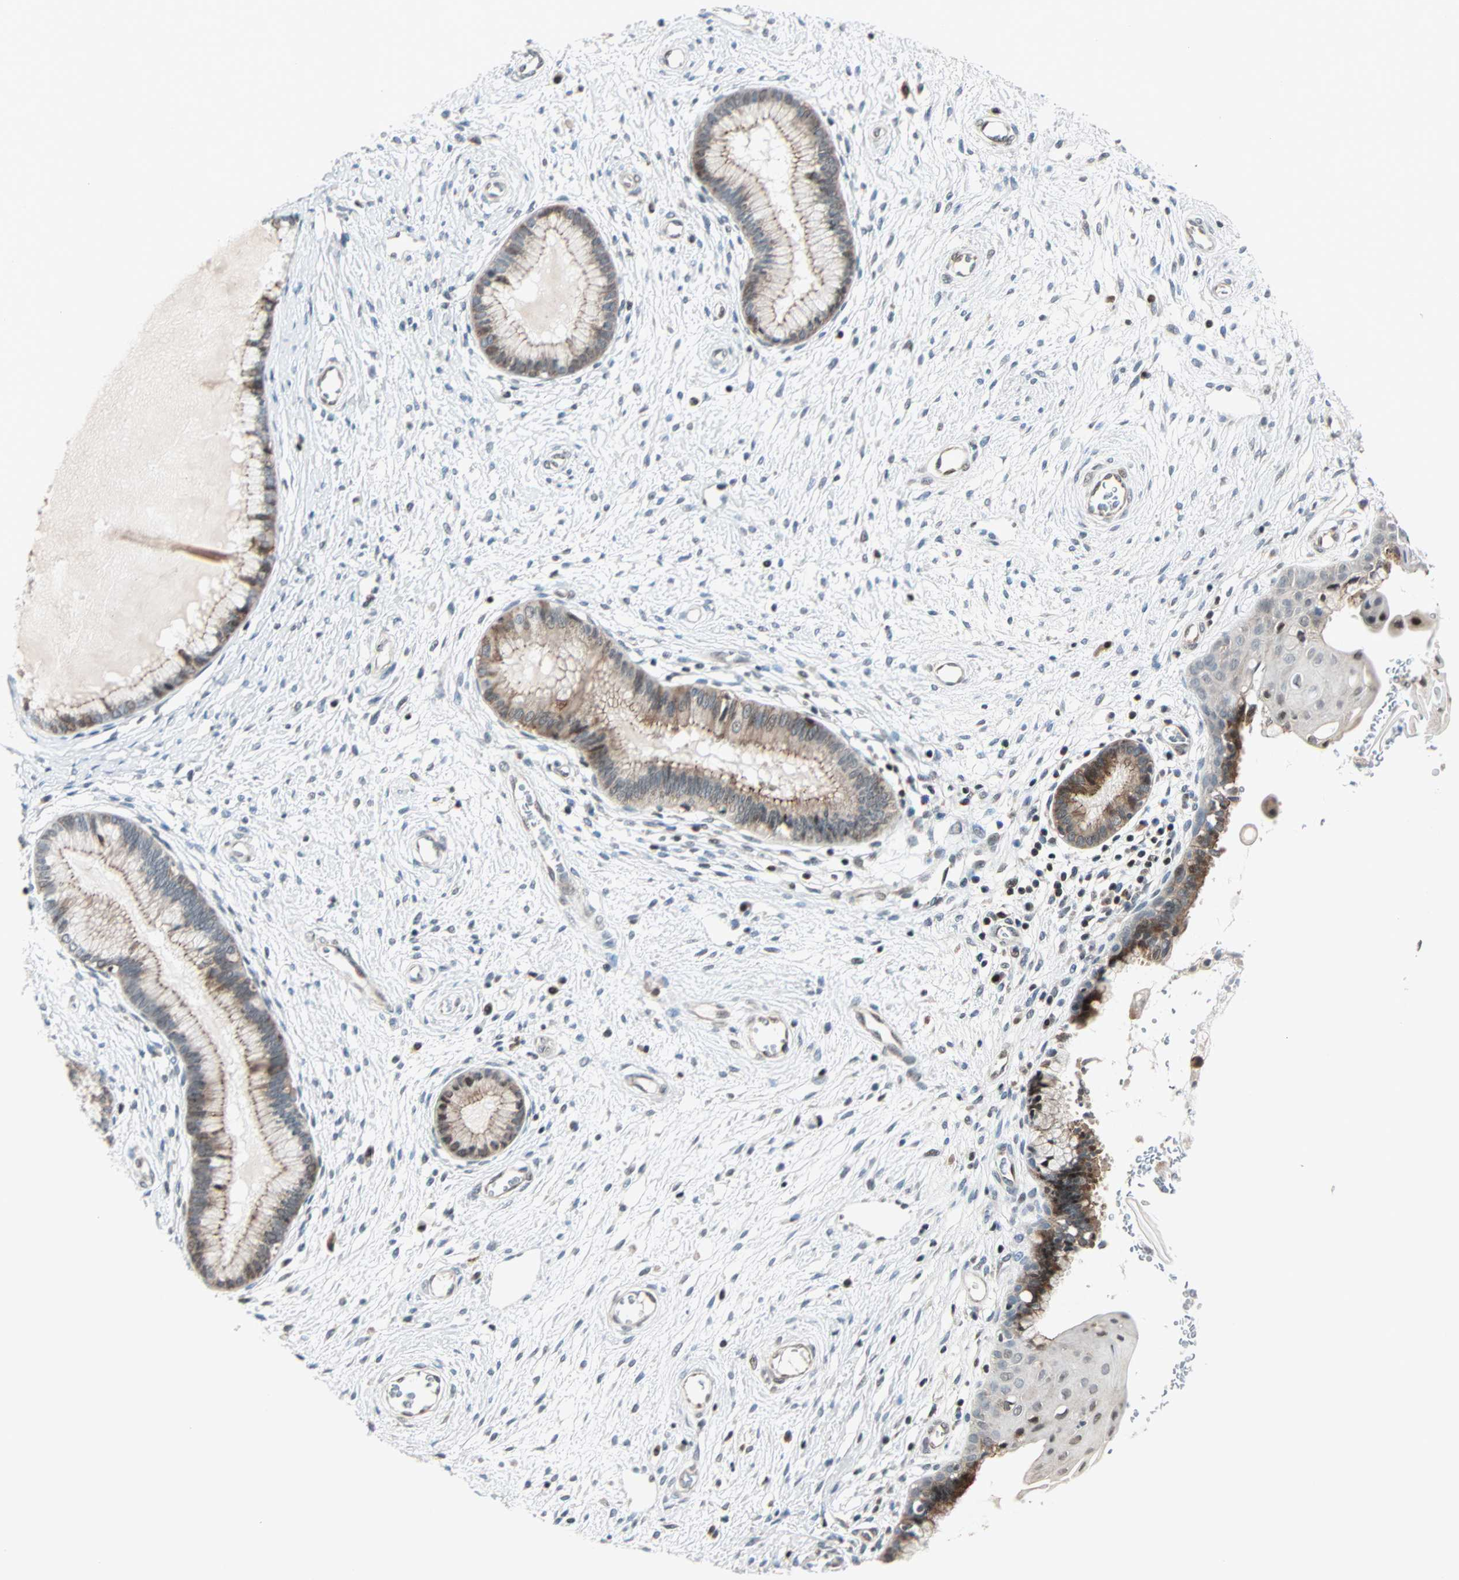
{"staining": {"intensity": "moderate", "quantity": "25%-75%", "location": "cytoplasmic/membranous"}, "tissue": "cervix", "cell_type": "Glandular cells", "image_type": "normal", "snomed": [{"axis": "morphology", "description": "Normal tissue, NOS"}, {"axis": "topography", "description": "Cervix"}], "caption": "DAB immunohistochemical staining of benign cervix demonstrates moderate cytoplasmic/membranous protein positivity in about 25%-75% of glandular cells.", "gene": "CBX4", "patient": {"sex": "female", "age": 55}}